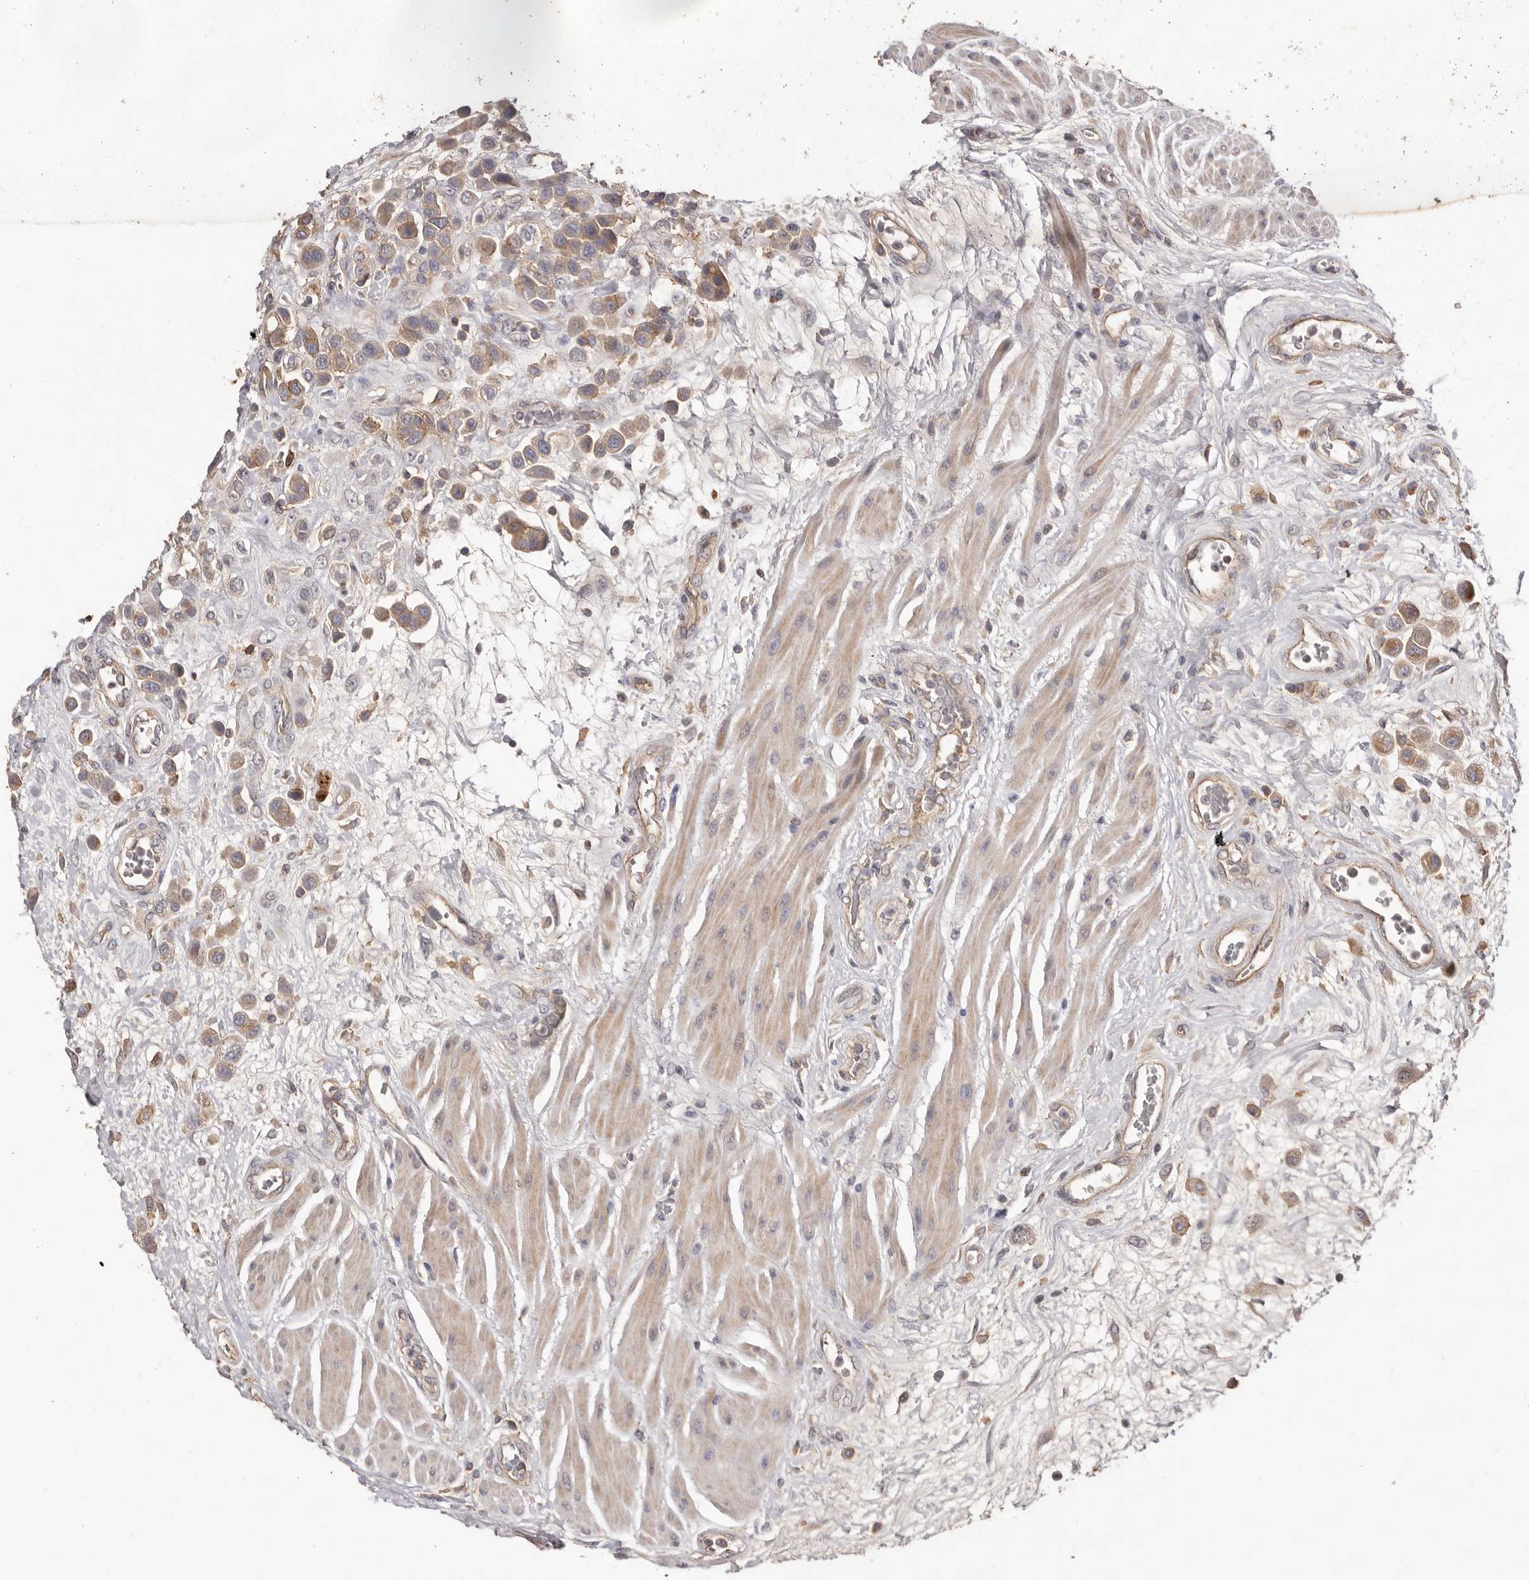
{"staining": {"intensity": "weak", "quantity": ">75%", "location": "cytoplasmic/membranous"}, "tissue": "urothelial cancer", "cell_type": "Tumor cells", "image_type": "cancer", "snomed": [{"axis": "morphology", "description": "Urothelial carcinoma, High grade"}, {"axis": "topography", "description": "Urinary bladder"}], "caption": "DAB immunohistochemical staining of human urothelial cancer shows weak cytoplasmic/membranous protein expression in about >75% of tumor cells.", "gene": "MMACHC", "patient": {"sex": "male", "age": 50}}